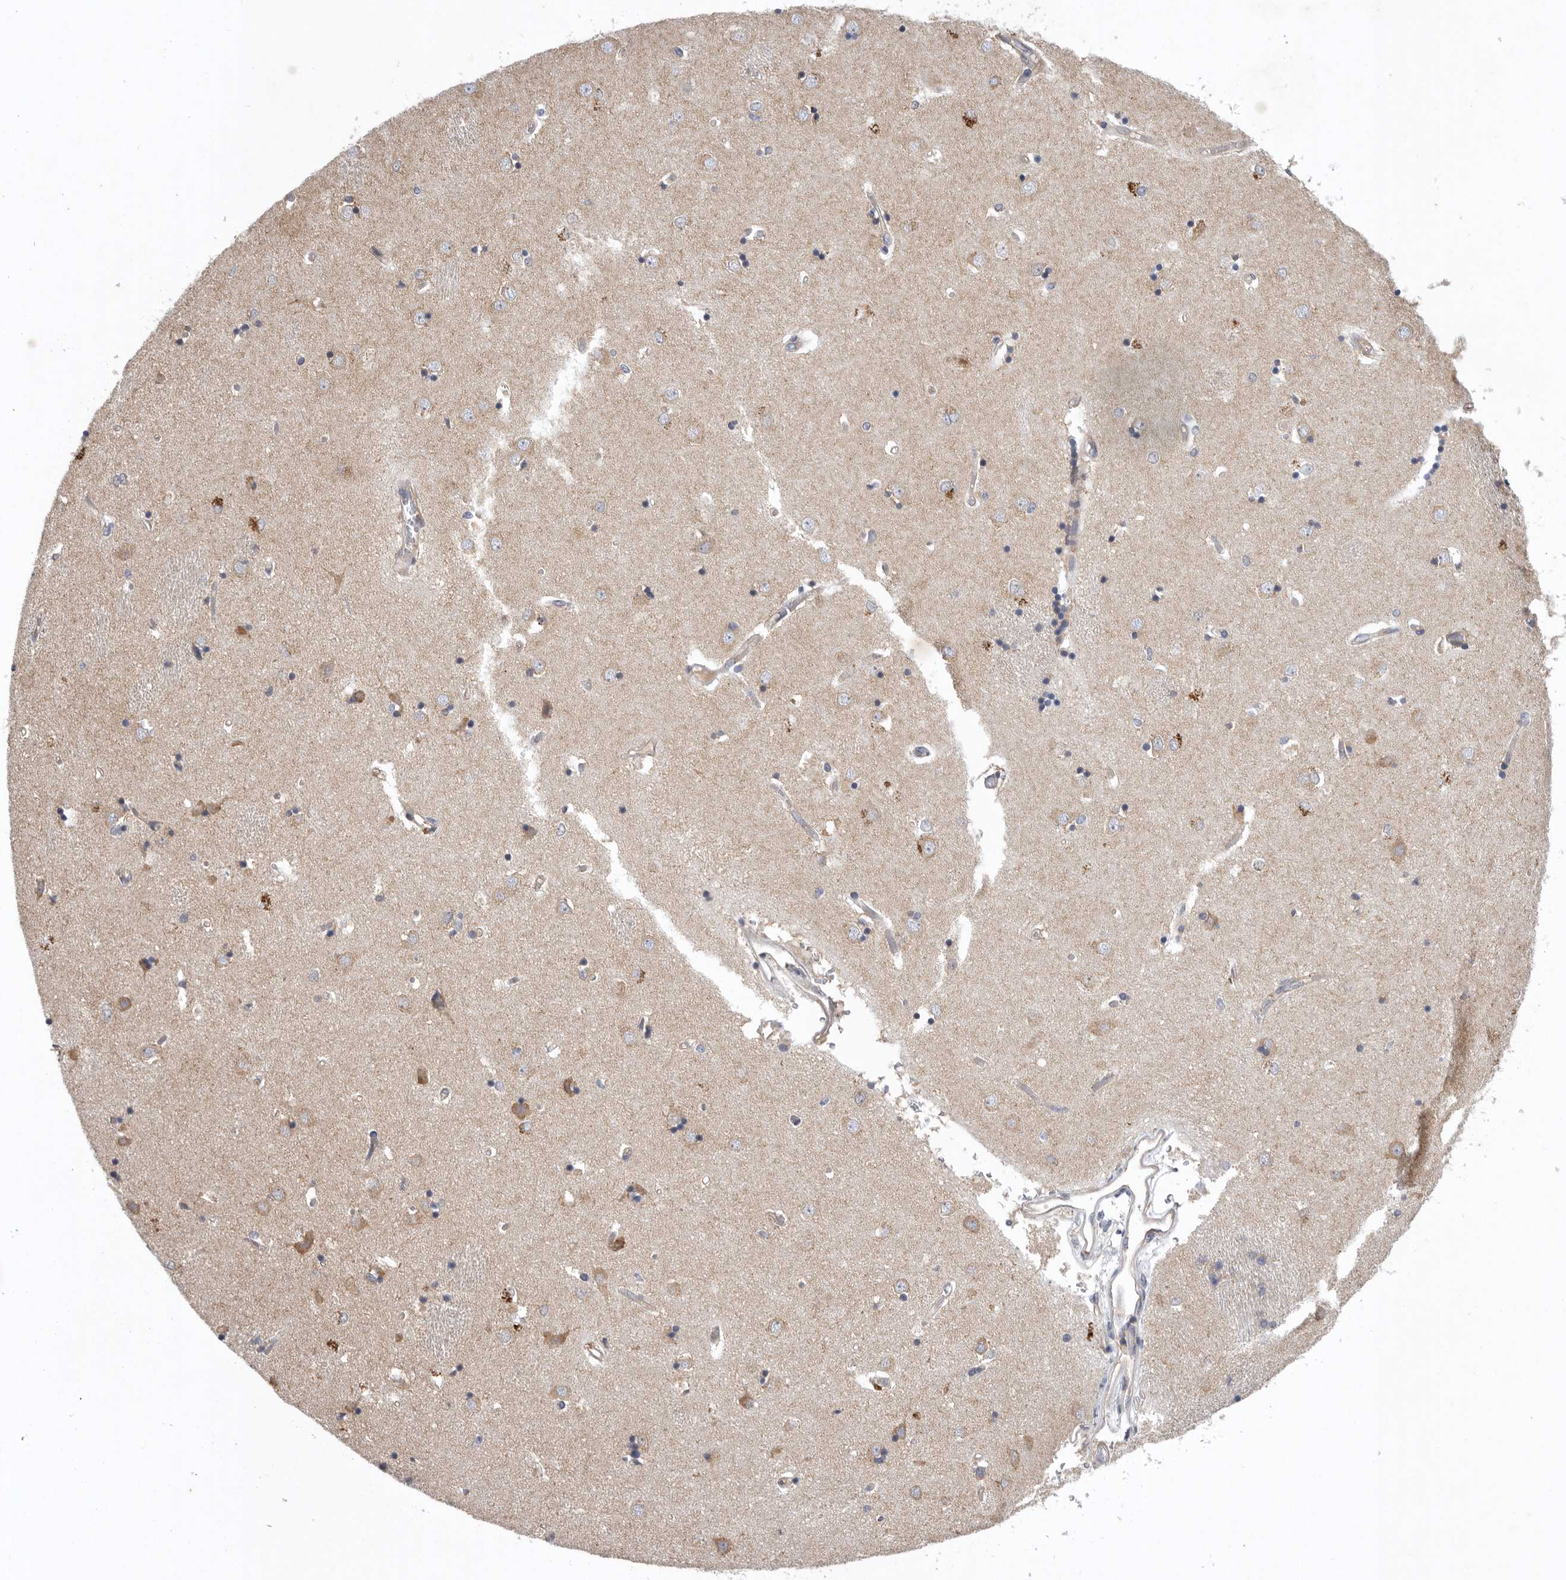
{"staining": {"intensity": "weak", "quantity": "<25%", "location": "cytoplasmic/membranous"}, "tissue": "caudate", "cell_type": "Glial cells", "image_type": "normal", "snomed": [{"axis": "morphology", "description": "Normal tissue, NOS"}, {"axis": "topography", "description": "Lateral ventricle wall"}], "caption": "Caudate was stained to show a protein in brown. There is no significant positivity in glial cells. The staining was performed using DAB to visualize the protein expression in brown, while the nuclei were stained in blue with hematoxylin (Magnification: 20x).", "gene": "C1orf109", "patient": {"sex": "male", "age": 45}}